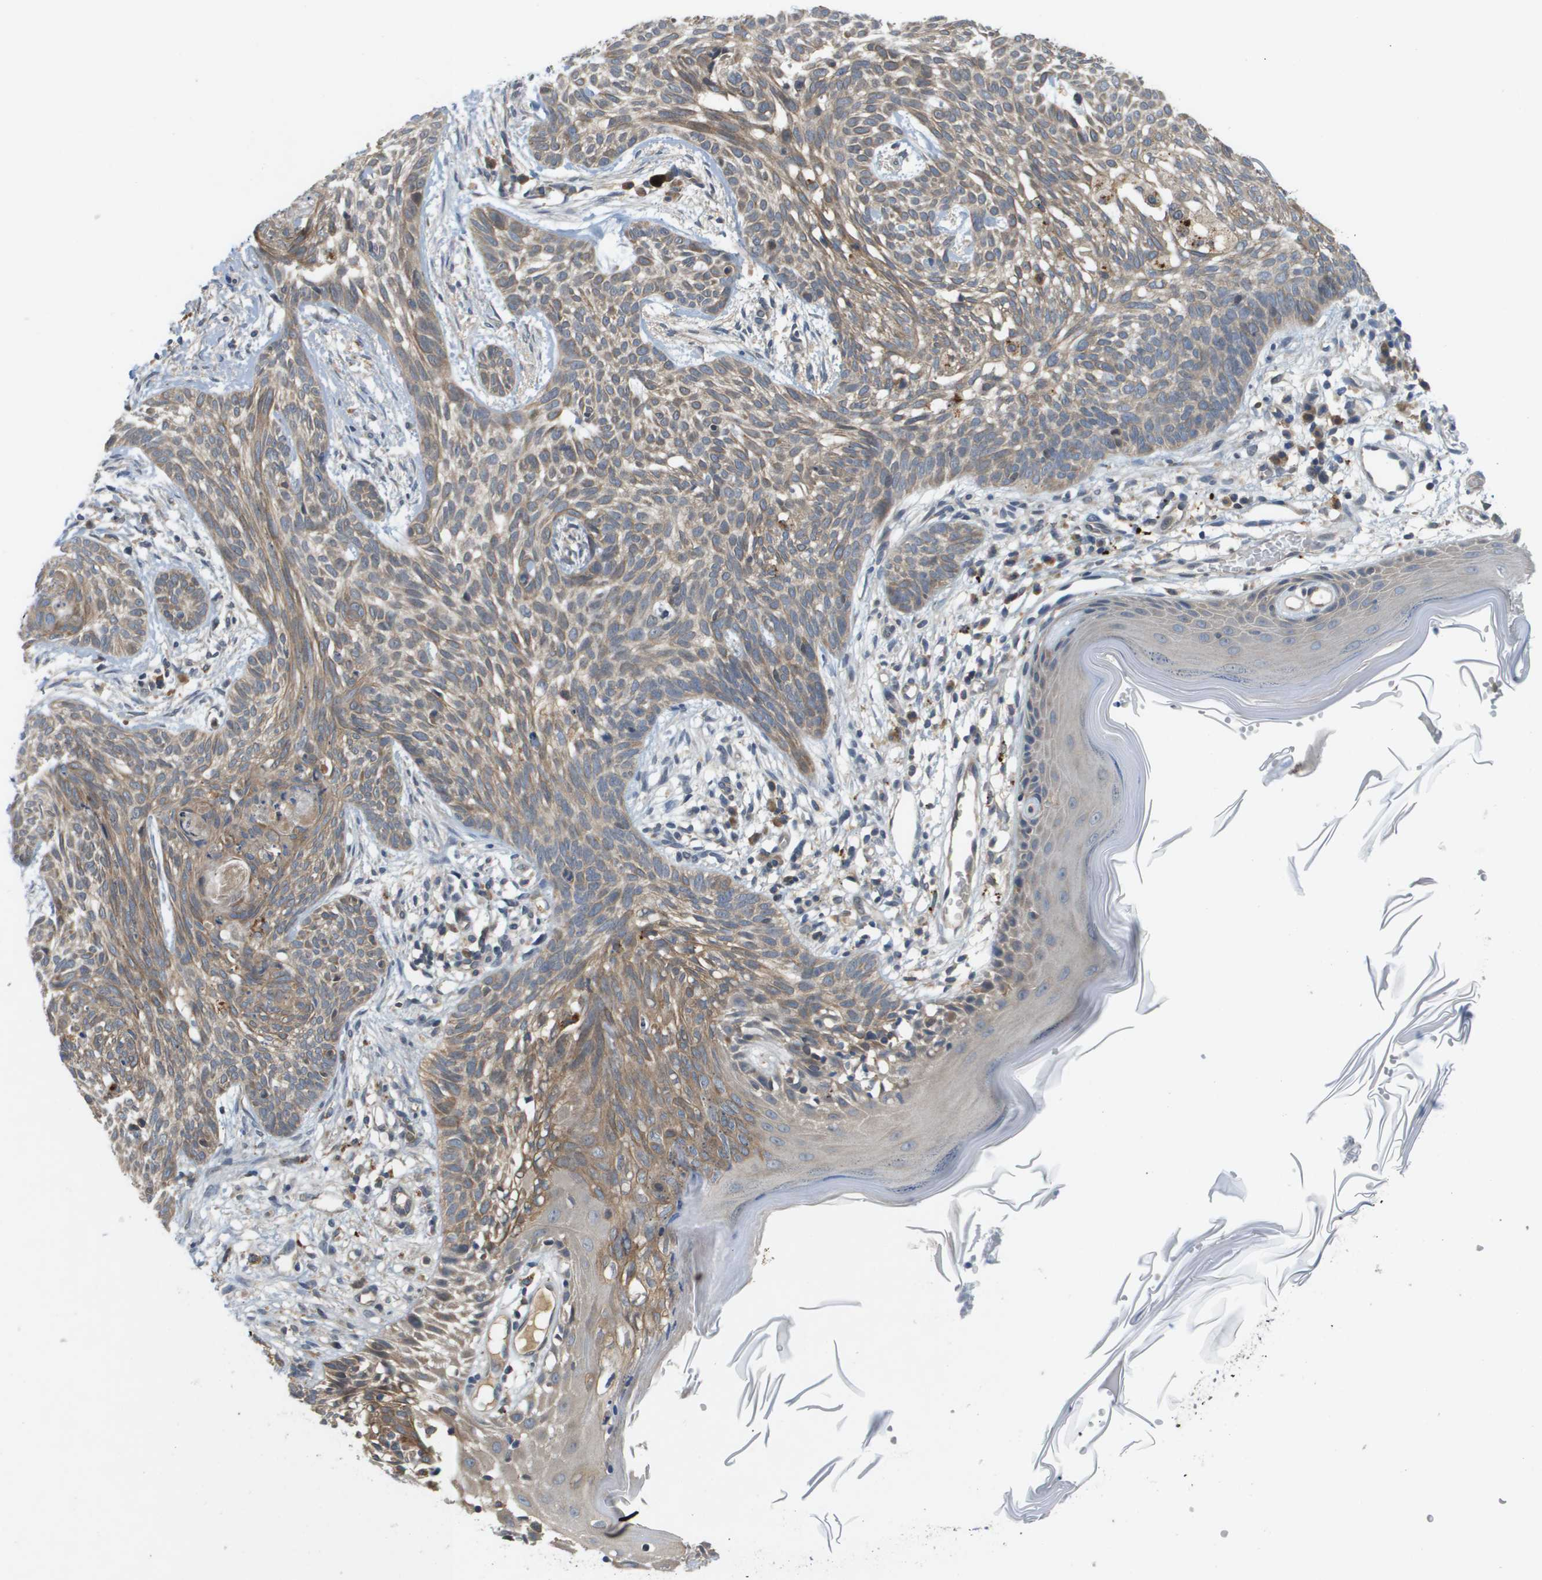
{"staining": {"intensity": "weak", "quantity": ">75%", "location": "cytoplasmic/membranous"}, "tissue": "skin cancer", "cell_type": "Tumor cells", "image_type": "cancer", "snomed": [{"axis": "morphology", "description": "Basal cell carcinoma"}, {"axis": "topography", "description": "Skin"}], "caption": "A histopathology image showing weak cytoplasmic/membranous positivity in about >75% of tumor cells in skin cancer, as visualized by brown immunohistochemical staining.", "gene": "SLC25A20", "patient": {"sex": "female", "age": 59}}